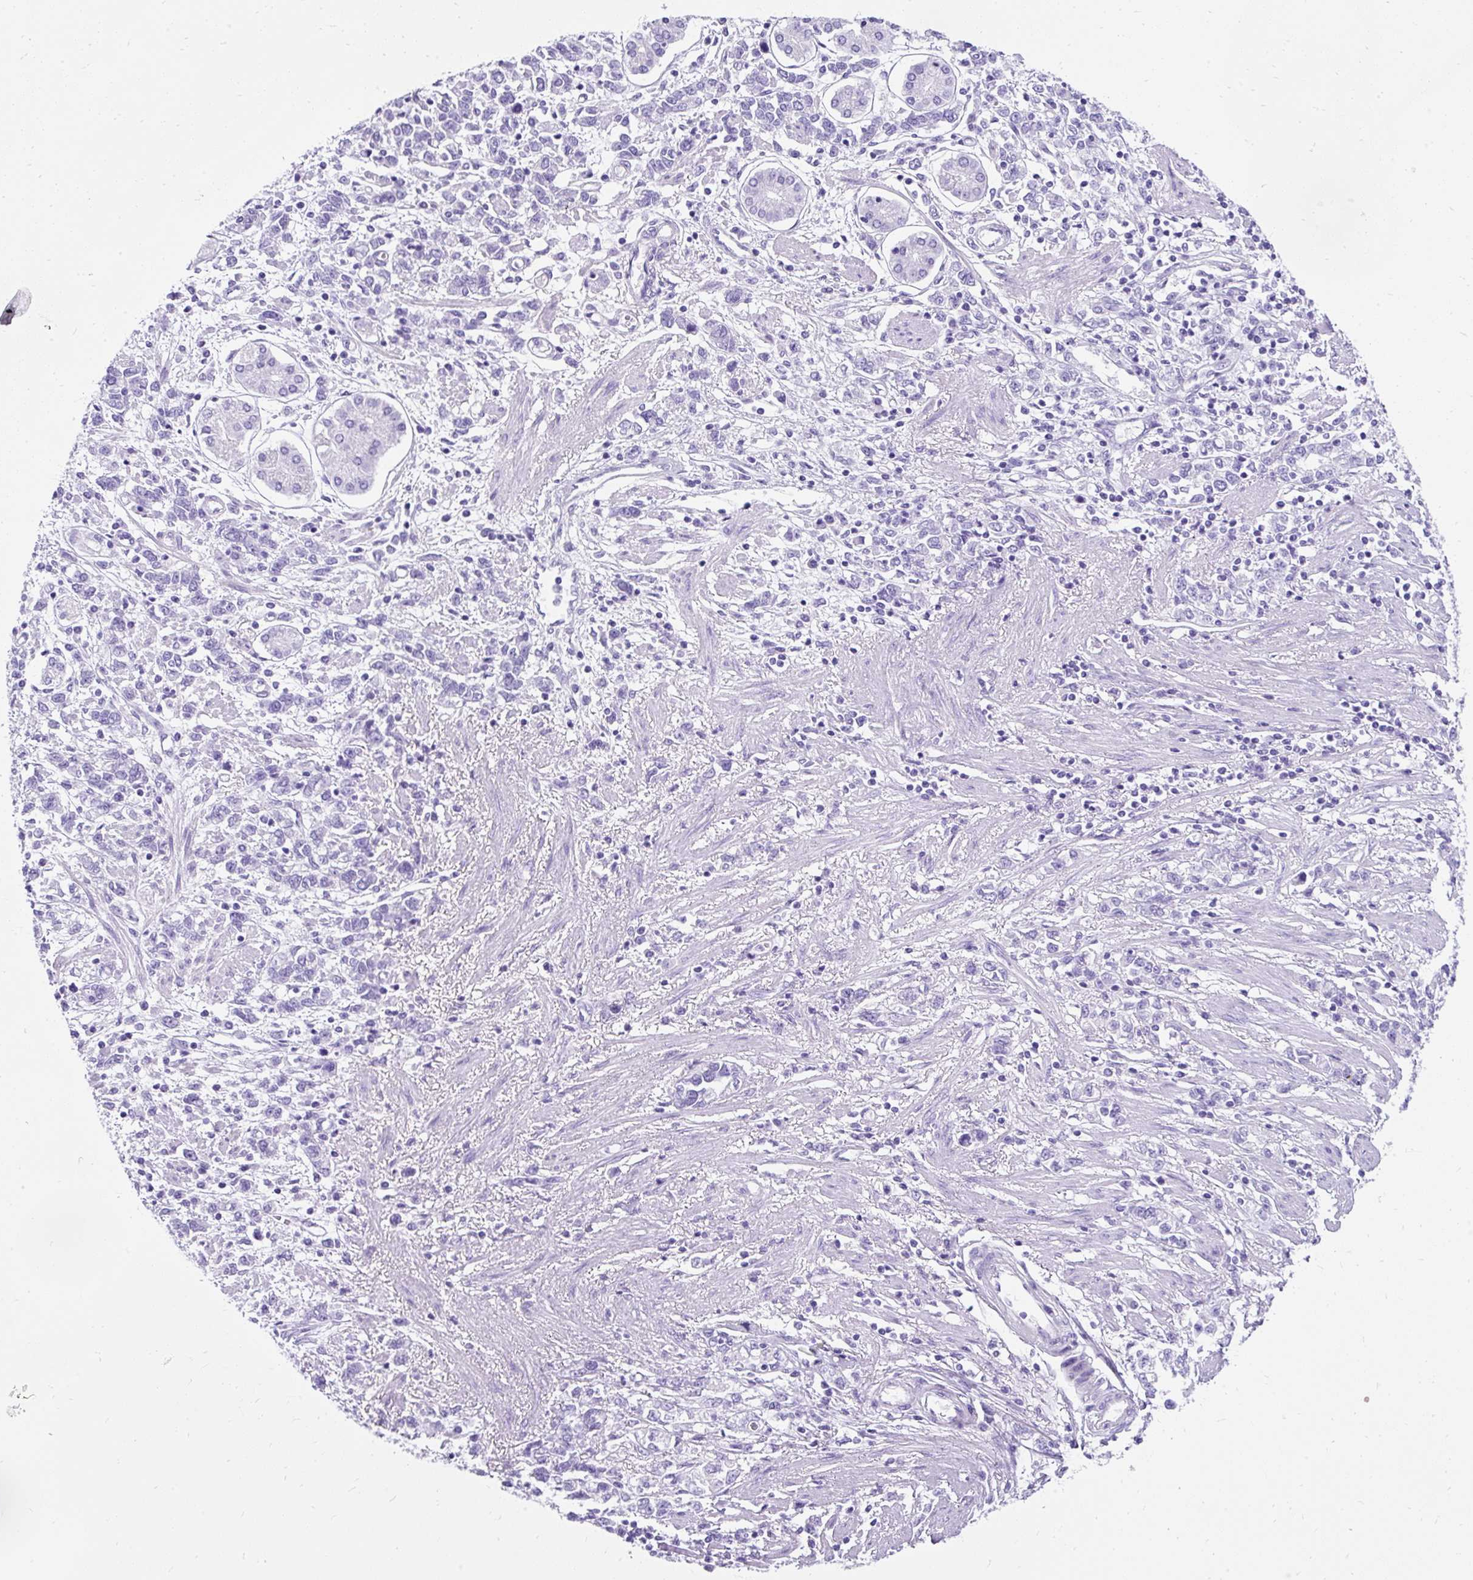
{"staining": {"intensity": "negative", "quantity": "none", "location": "none"}, "tissue": "stomach cancer", "cell_type": "Tumor cells", "image_type": "cancer", "snomed": [{"axis": "morphology", "description": "Adenocarcinoma, NOS"}, {"axis": "topography", "description": "Stomach"}], "caption": "Immunohistochemistry (IHC) micrograph of neoplastic tissue: human stomach adenocarcinoma stained with DAB (3,3'-diaminobenzidine) demonstrates no significant protein expression in tumor cells.", "gene": "PVALB", "patient": {"sex": "female", "age": 76}}